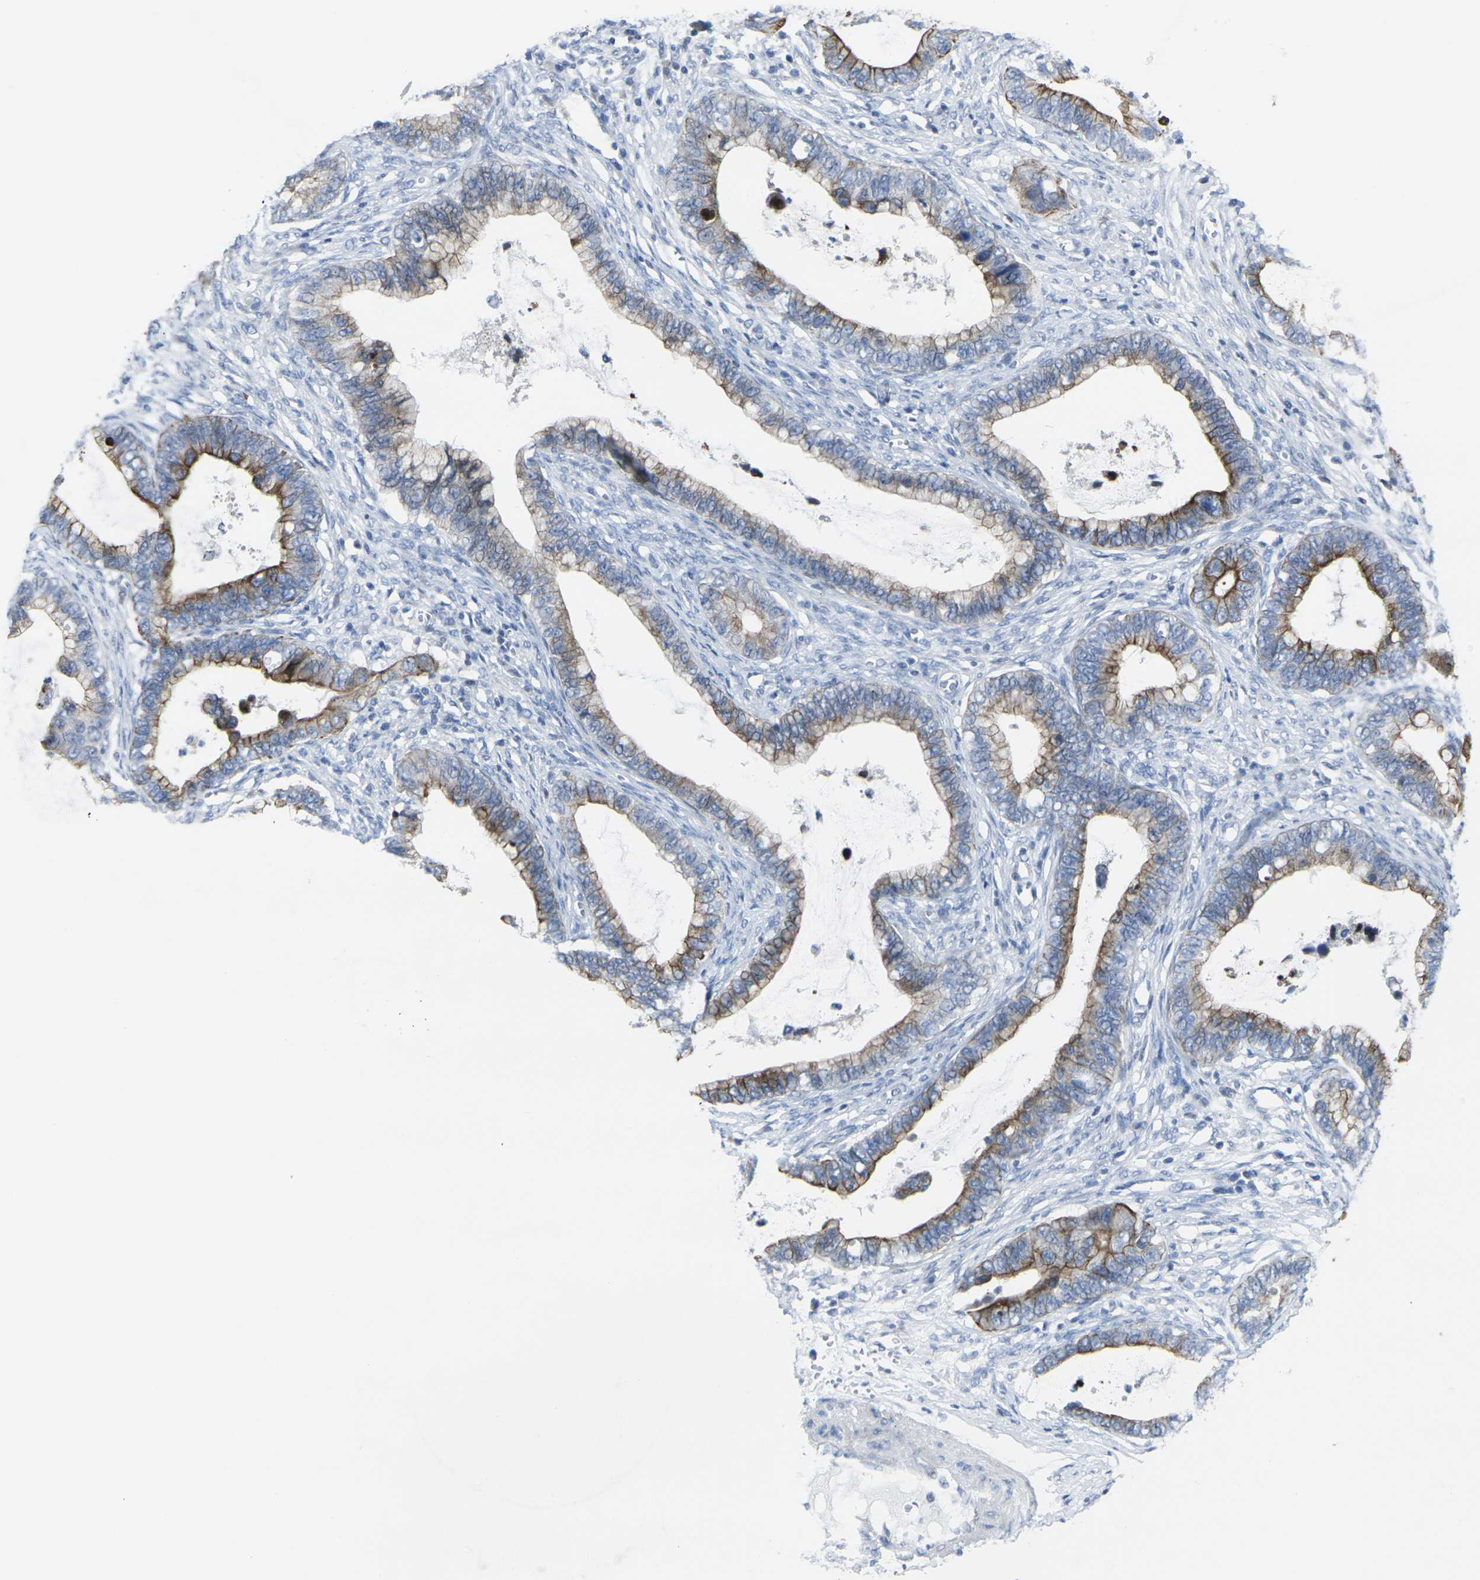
{"staining": {"intensity": "strong", "quantity": "25%-75%", "location": "cytoplasmic/membranous"}, "tissue": "cervical cancer", "cell_type": "Tumor cells", "image_type": "cancer", "snomed": [{"axis": "morphology", "description": "Adenocarcinoma, NOS"}, {"axis": "topography", "description": "Cervix"}], "caption": "Brown immunohistochemical staining in cervical cancer (adenocarcinoma) exhibits strong cytoplasmic/membranous expression in about 25%-75% of tumor cells.", "gene": "ANKRD46", "patient": {"sex": "female", "age": 44}}